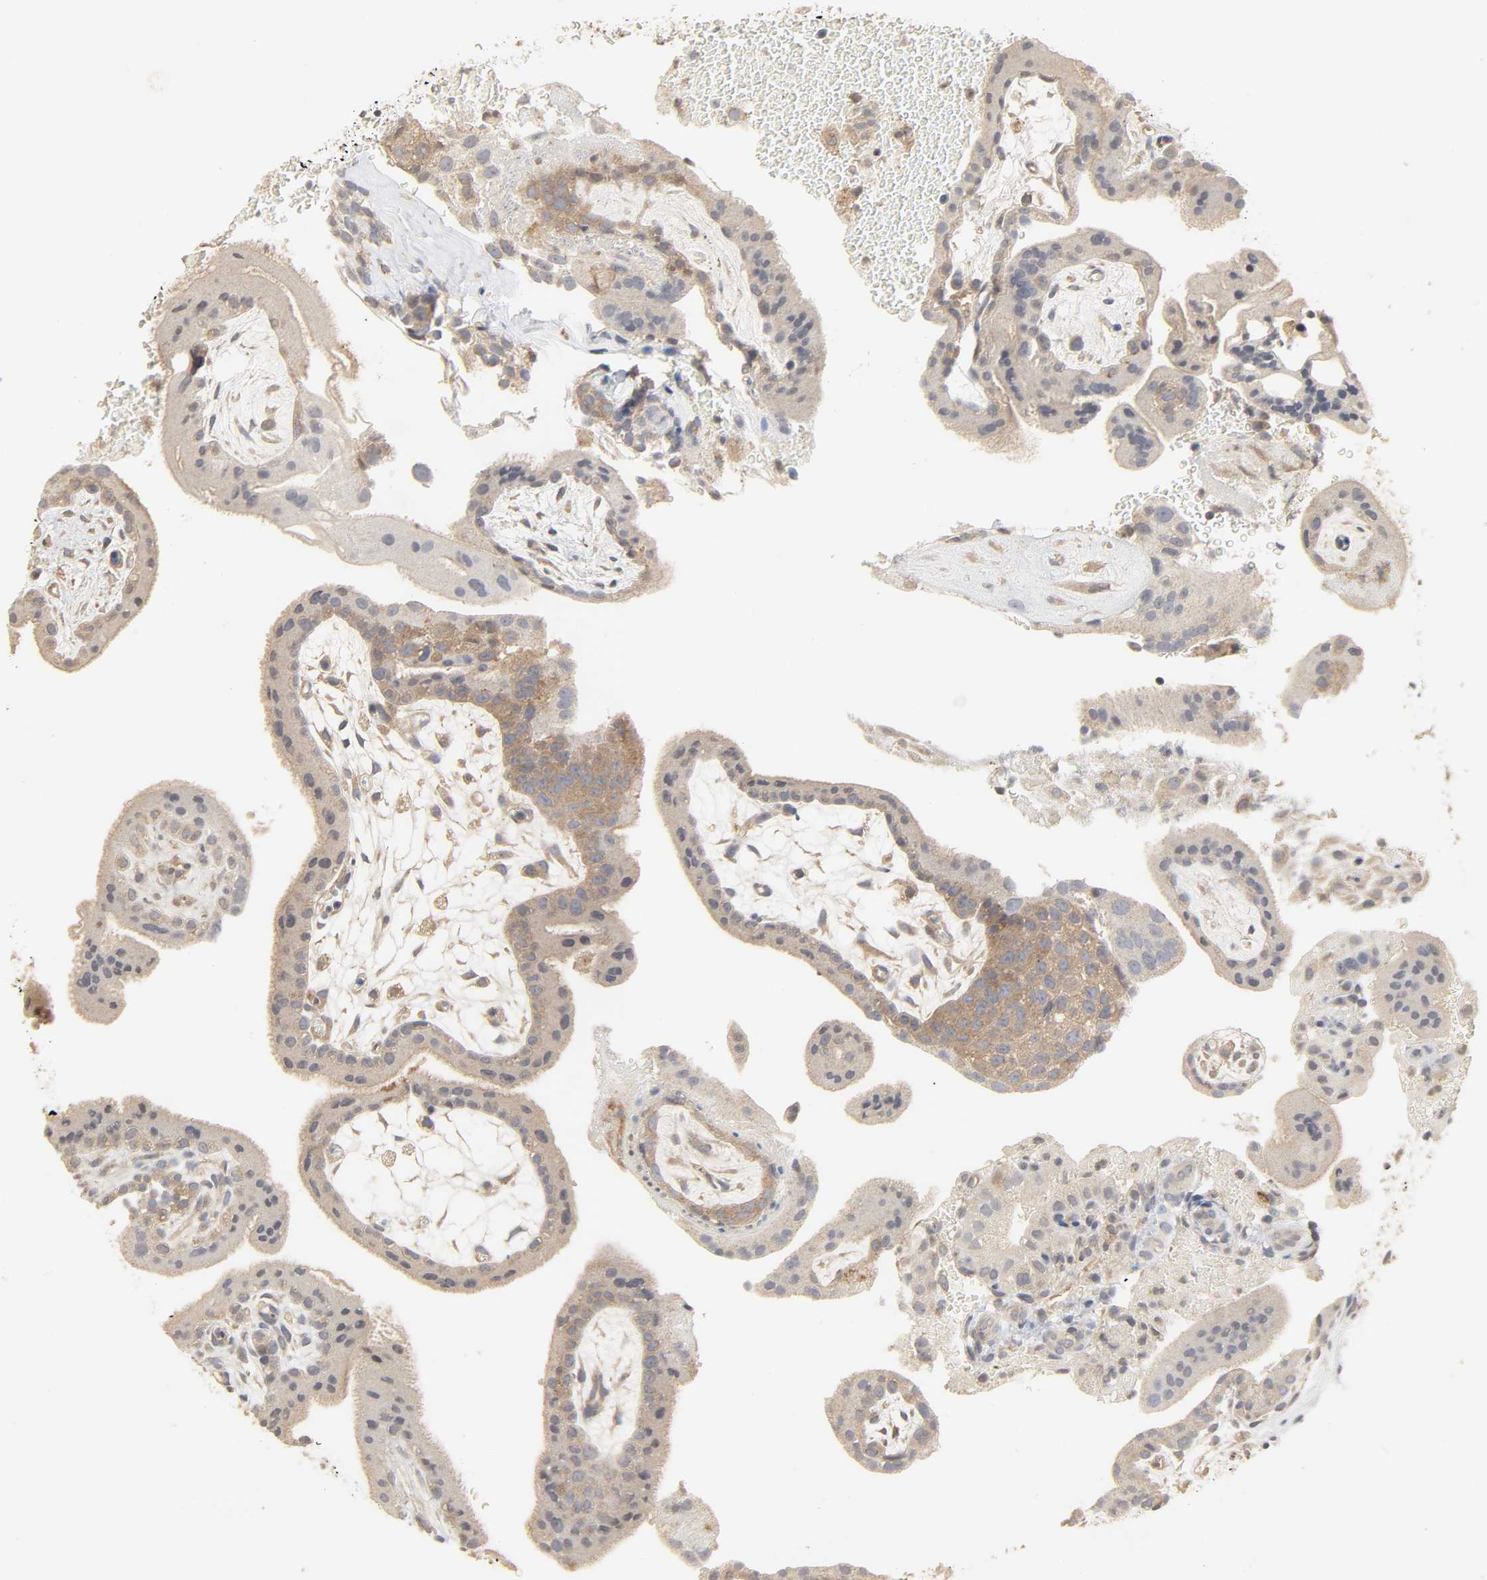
{"staining": {"intensity": "weak", "quantity": ">75%", "location": "cytoplasmic/membranous"}, "tissue": "placenta", "cell_type": "Decidual cells", "image_type": "normal", "snomed": [{"axis": "morphology", "description": "Normal tissue, NOS"}, {"axis": "topography", "description": "Placenta"}], "caption": "Immunohistochemical staining of benign human placenta shows >75% levels of weak cytoplasmic/membranous protein staining in about >75% of decidual cells. The protein is stained brown, and the nuclei are stained in blue (DAB IHC with brightfield microscopy, high magnification).", "gene": "CLEC4E", "patient": {"sex": "female", "age": 19}}